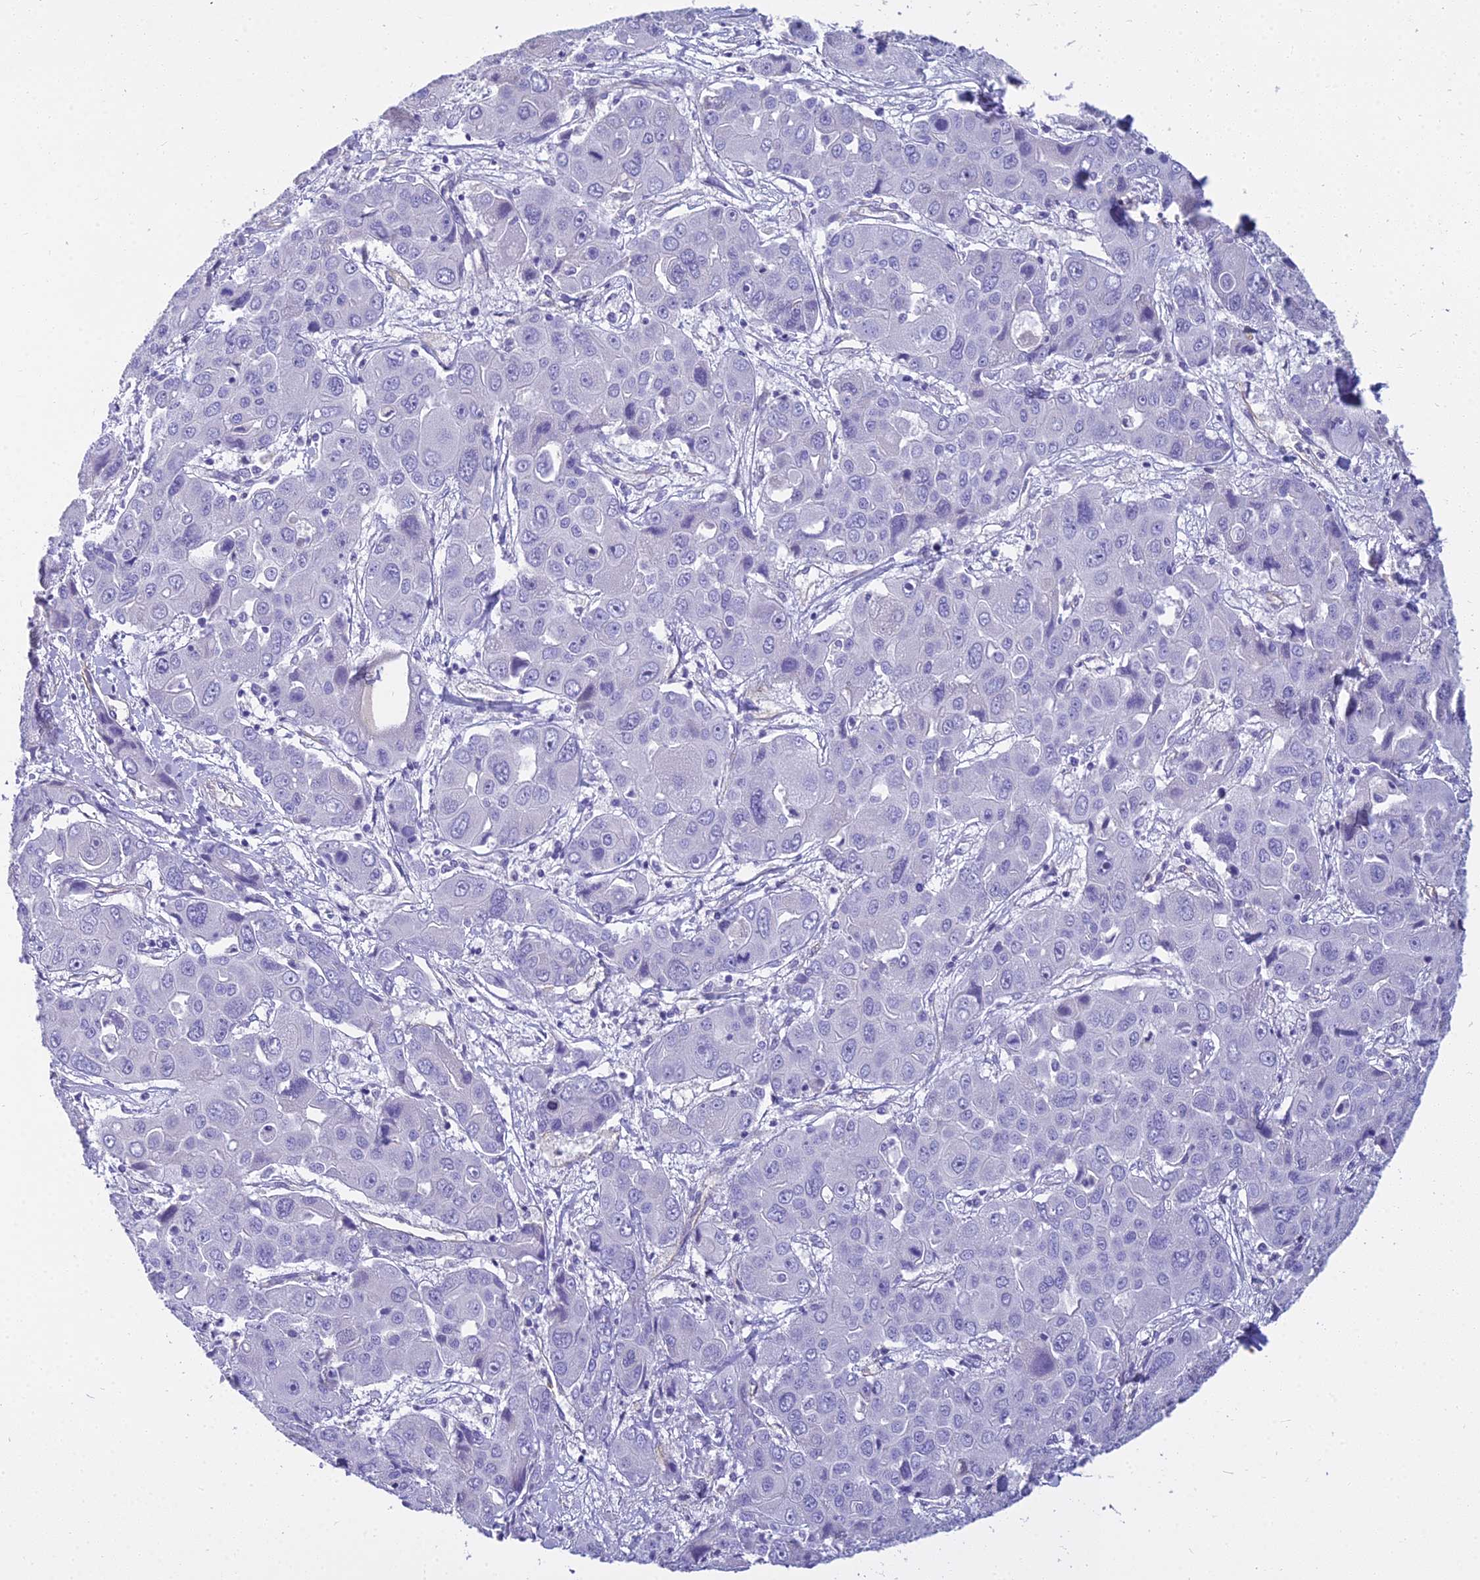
{"staining": {"intensity": "negative", "quantity": "none", "location": "none"}, "tissue": "liver cancer", "cell_type": "Tumor cells", "image_type": "cancer", "snomed": [{"axis": "morphology", "description": "Cholangiocarcinoma"}, {"axis": "topography", "description": "Liver"}], "caption": "Human liver cholangiocarcinoma stained for a protein using IHC shows no expression in tumor cells.", "gene": "NINJ1", "patient": {"sex": "male", "age": 67}}